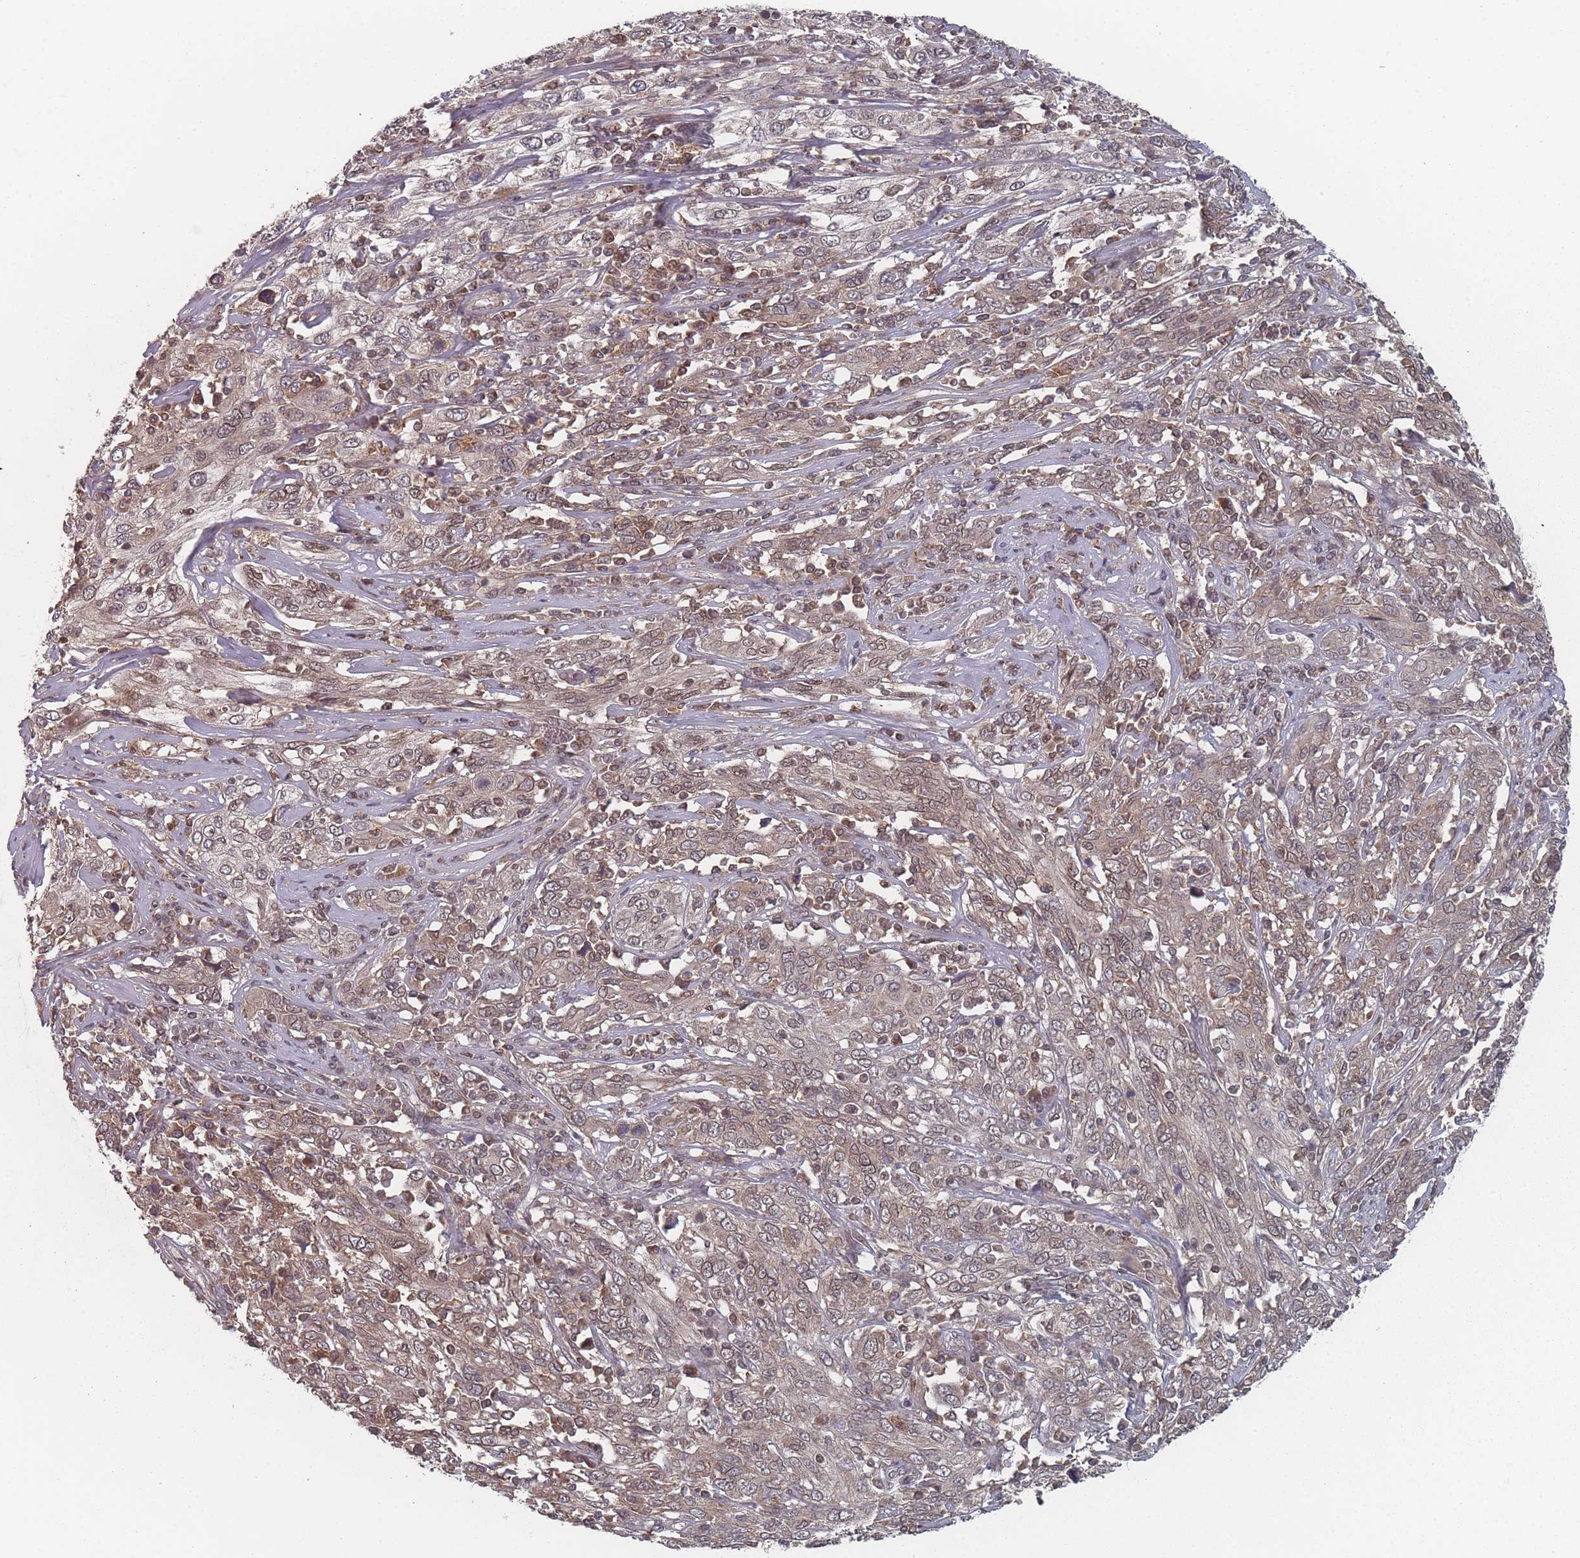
{"staining": {"intensity": "moderate", "quantity": ">75%", "location": "cytoplasmic/membranous,nuclear"}, "tissue": "cervical cancer", "cell_type": "Tumor cells", "image_type": "cancer", "snomed": [{"axis": "morphology", "description": "Squamous cell carcinoma, NOS"}, {"axis": "topography", "description": "Cervix"}], "caption": "Protein staining exhibits moderate cytoplasmic/membranous and nuclear expression in about >75% of tumor cells in cervical cancer.", "gene": "TBC1D25", "patient": {"sex": "female", "age": 46}}